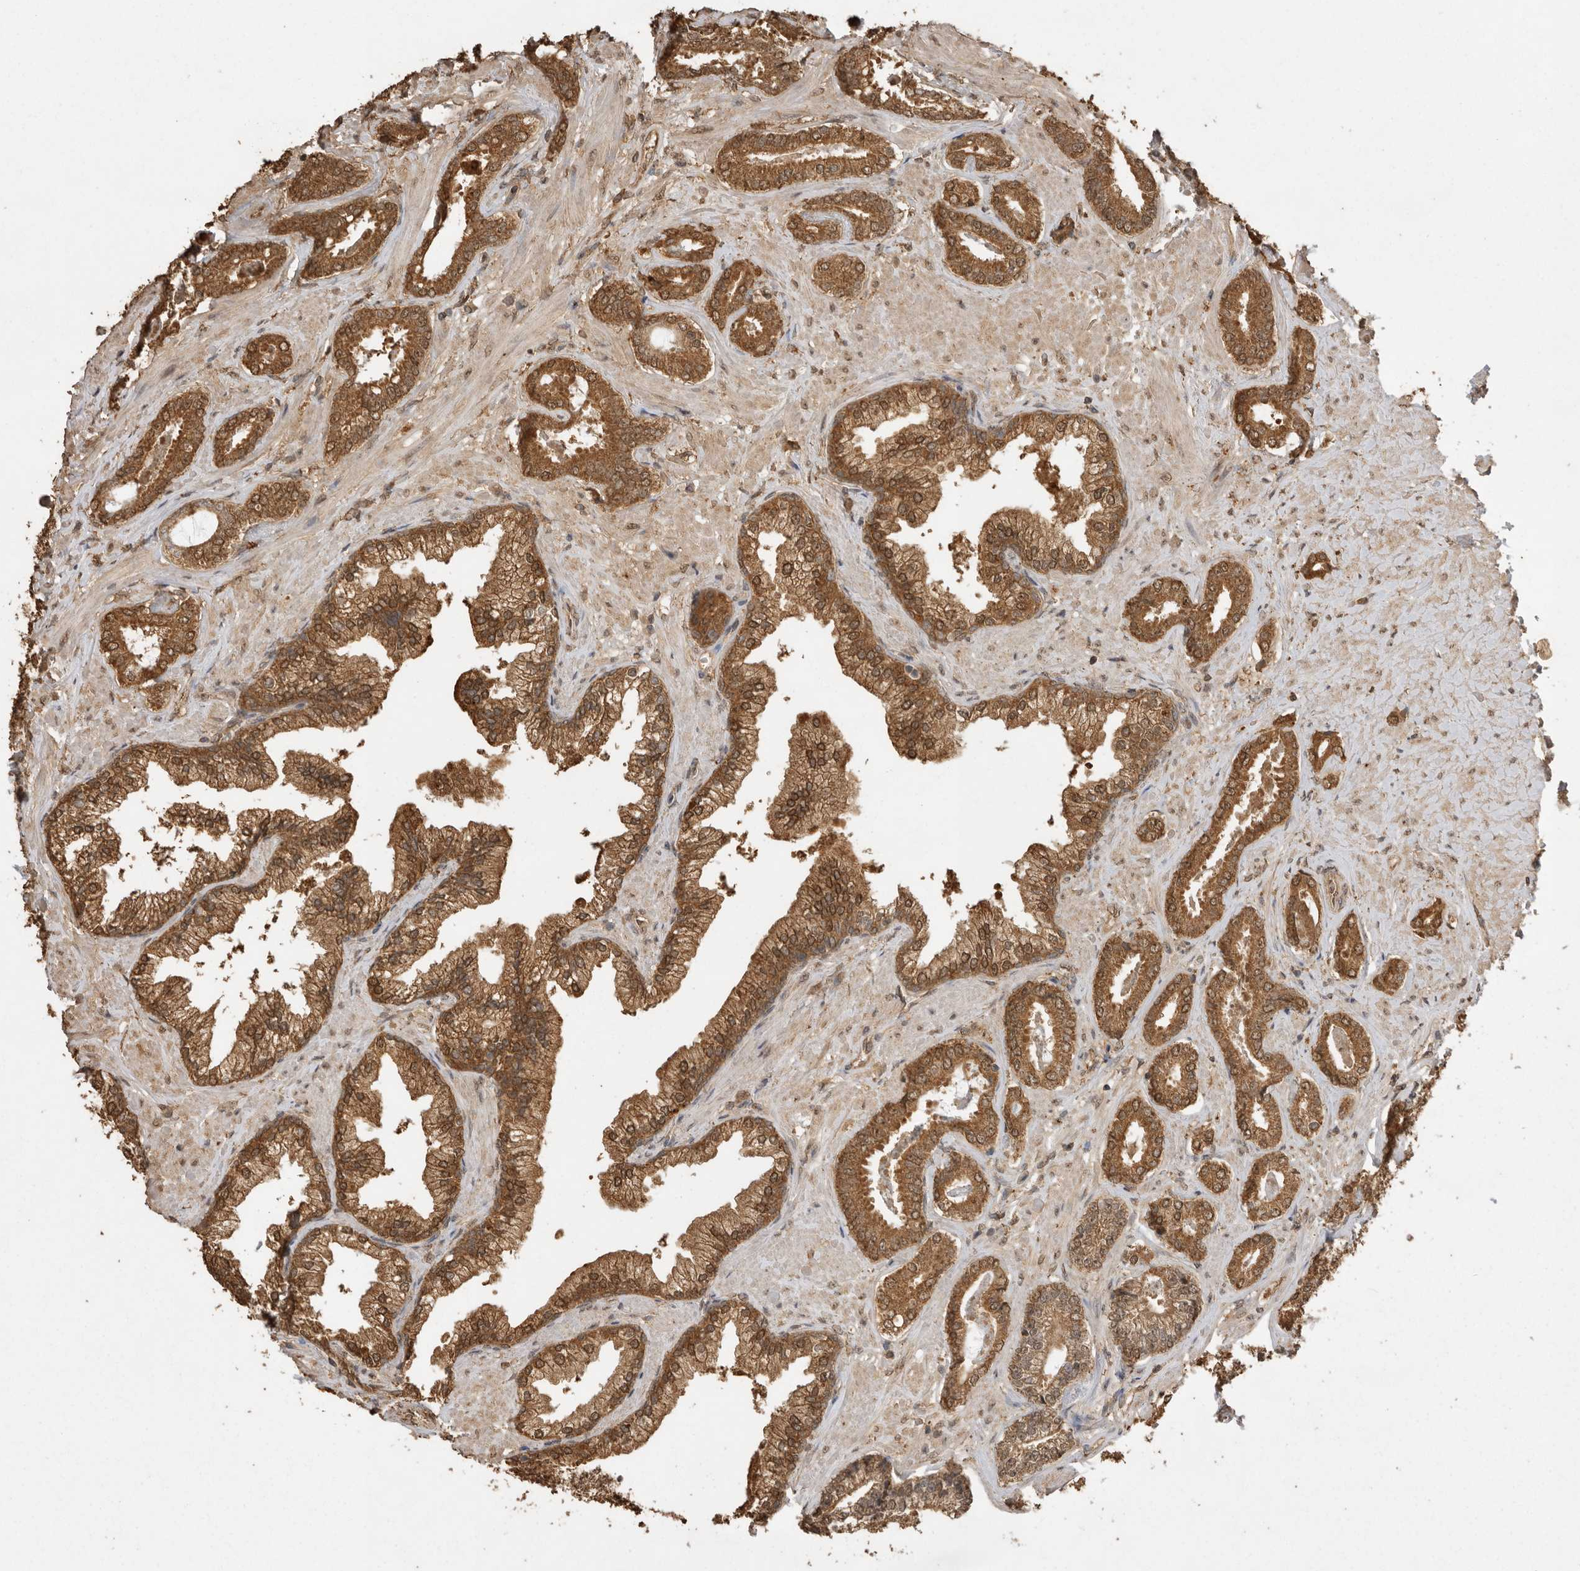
{"staining": {"intensity": "strong", "quantity": ">75%", "location": "cytoplasmic/membranous"}, "tissue": "prostate cancer", "cell_type": "Tumor cells", "image_type": "cancer", "snomed": [{"axis": "morphology", "description": "Adenocarcinoma, Low grade"}, {"axis": "topography", "description": "Prostate"}], "caption": "Protein staining of prostate cancer tissue exhibits strong cytoplasmic/membranous staining in about >75% of tumor cells. The staining is performed using DAB brown chromogen to label protein expression. The nuclei are counter-stained blue using hematoxylin.", "gene": "JAG2", "patient": {"sex": "male", "age": 71}}